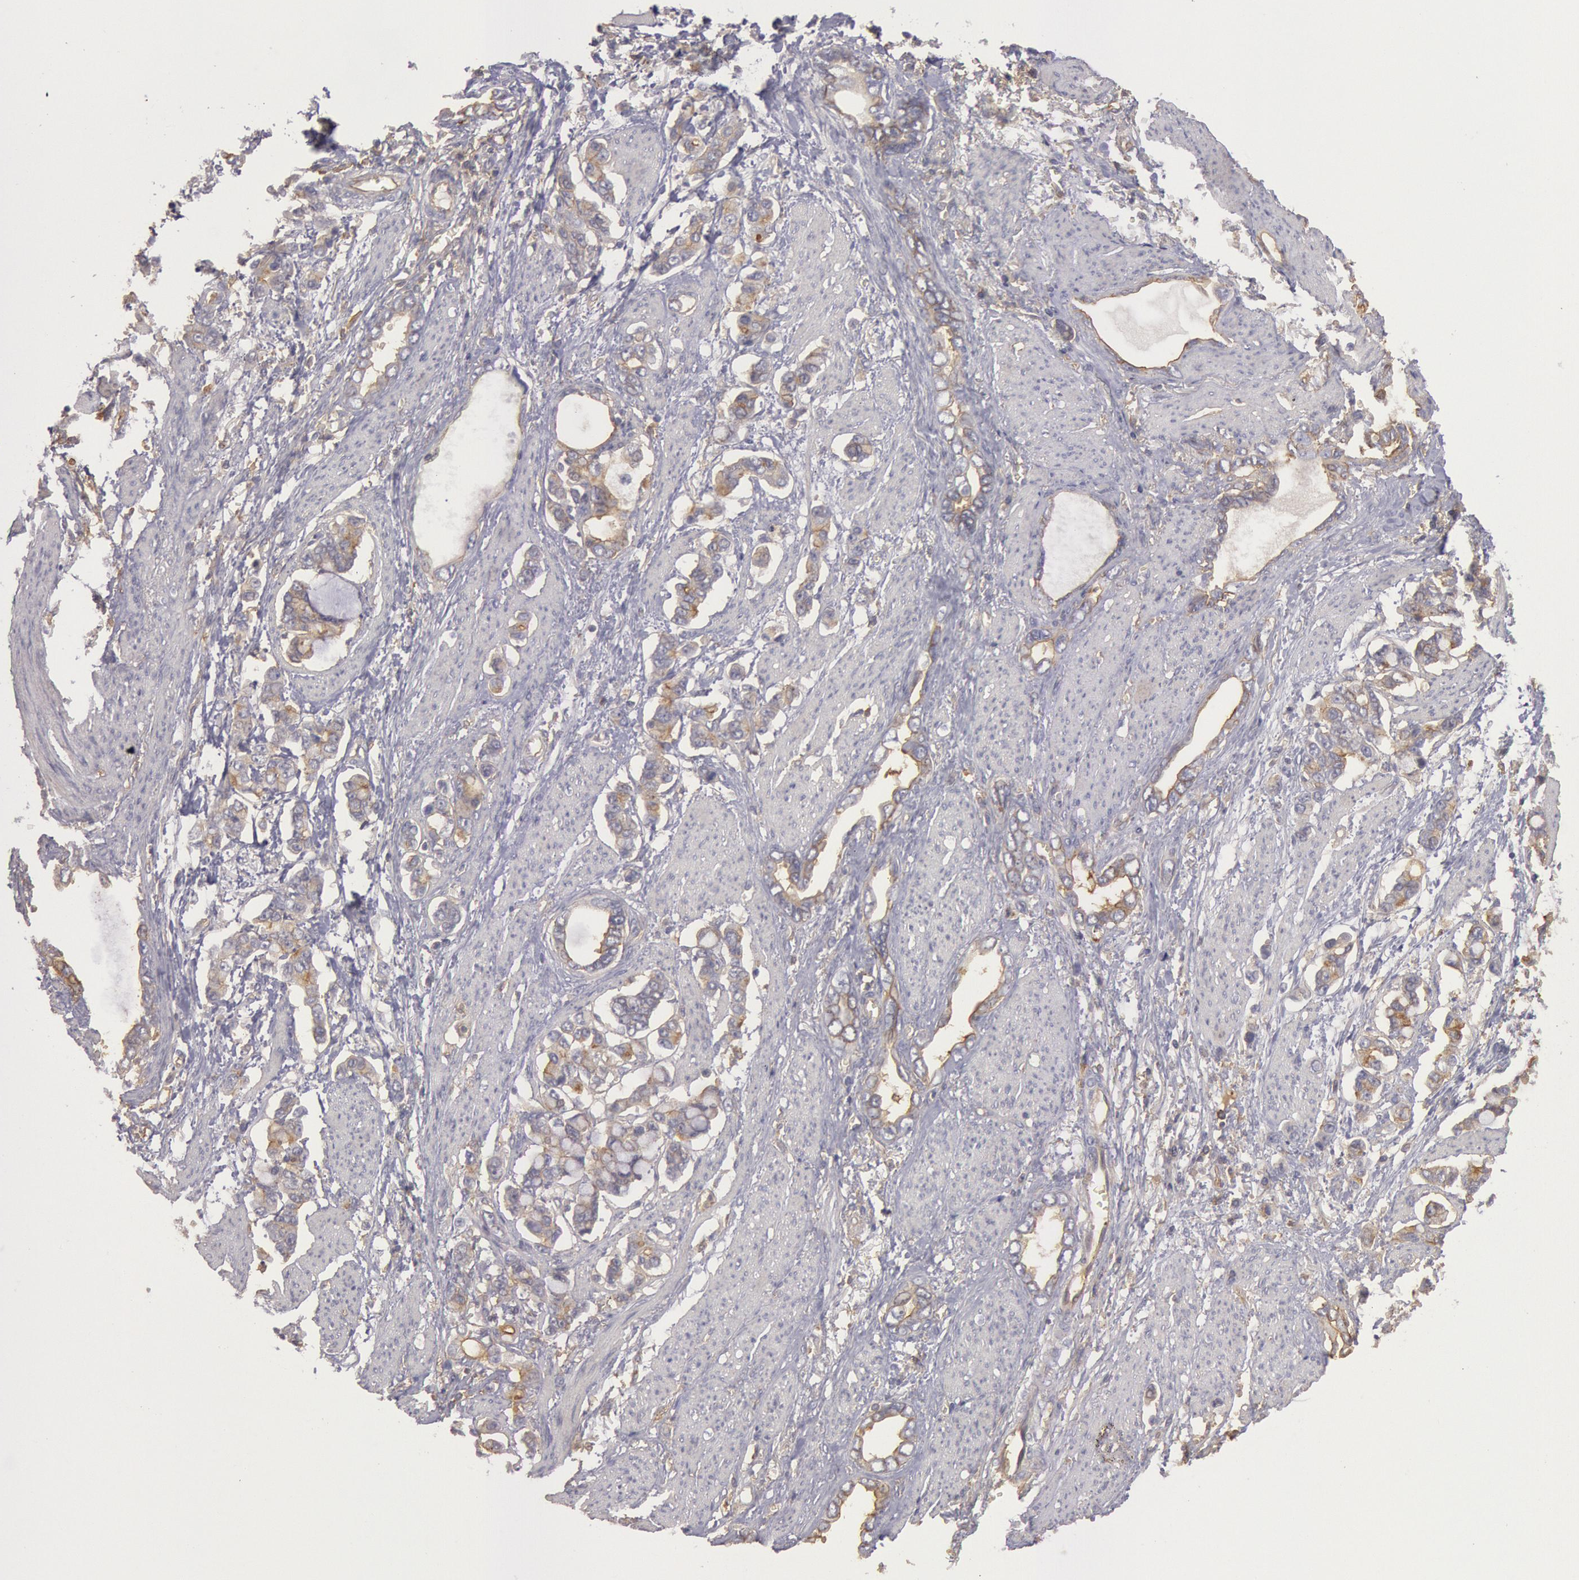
{"staining": {"intensity": "weak", "quantity": "25%-75%", "location": "cytoplasmic/membranous"}, "tissue": "stomach cancer", "cell_type": "Tumor cells", "image_type": "cancer", "snomed": [{"axis": "morphology", "description": "Adenocarcinoma, NOS"}, {"axis": "topography", "description": "Stomach"}], "caption": "There is low levels of weak cytoplasmic/membranous staining in tumor cells of stomach cancer (adenocarcinoma), as demonstrated by immunohistochemical staining (brown color).", "gene": "SNAP23", "patient": {"sex": "male", "age": 78}}